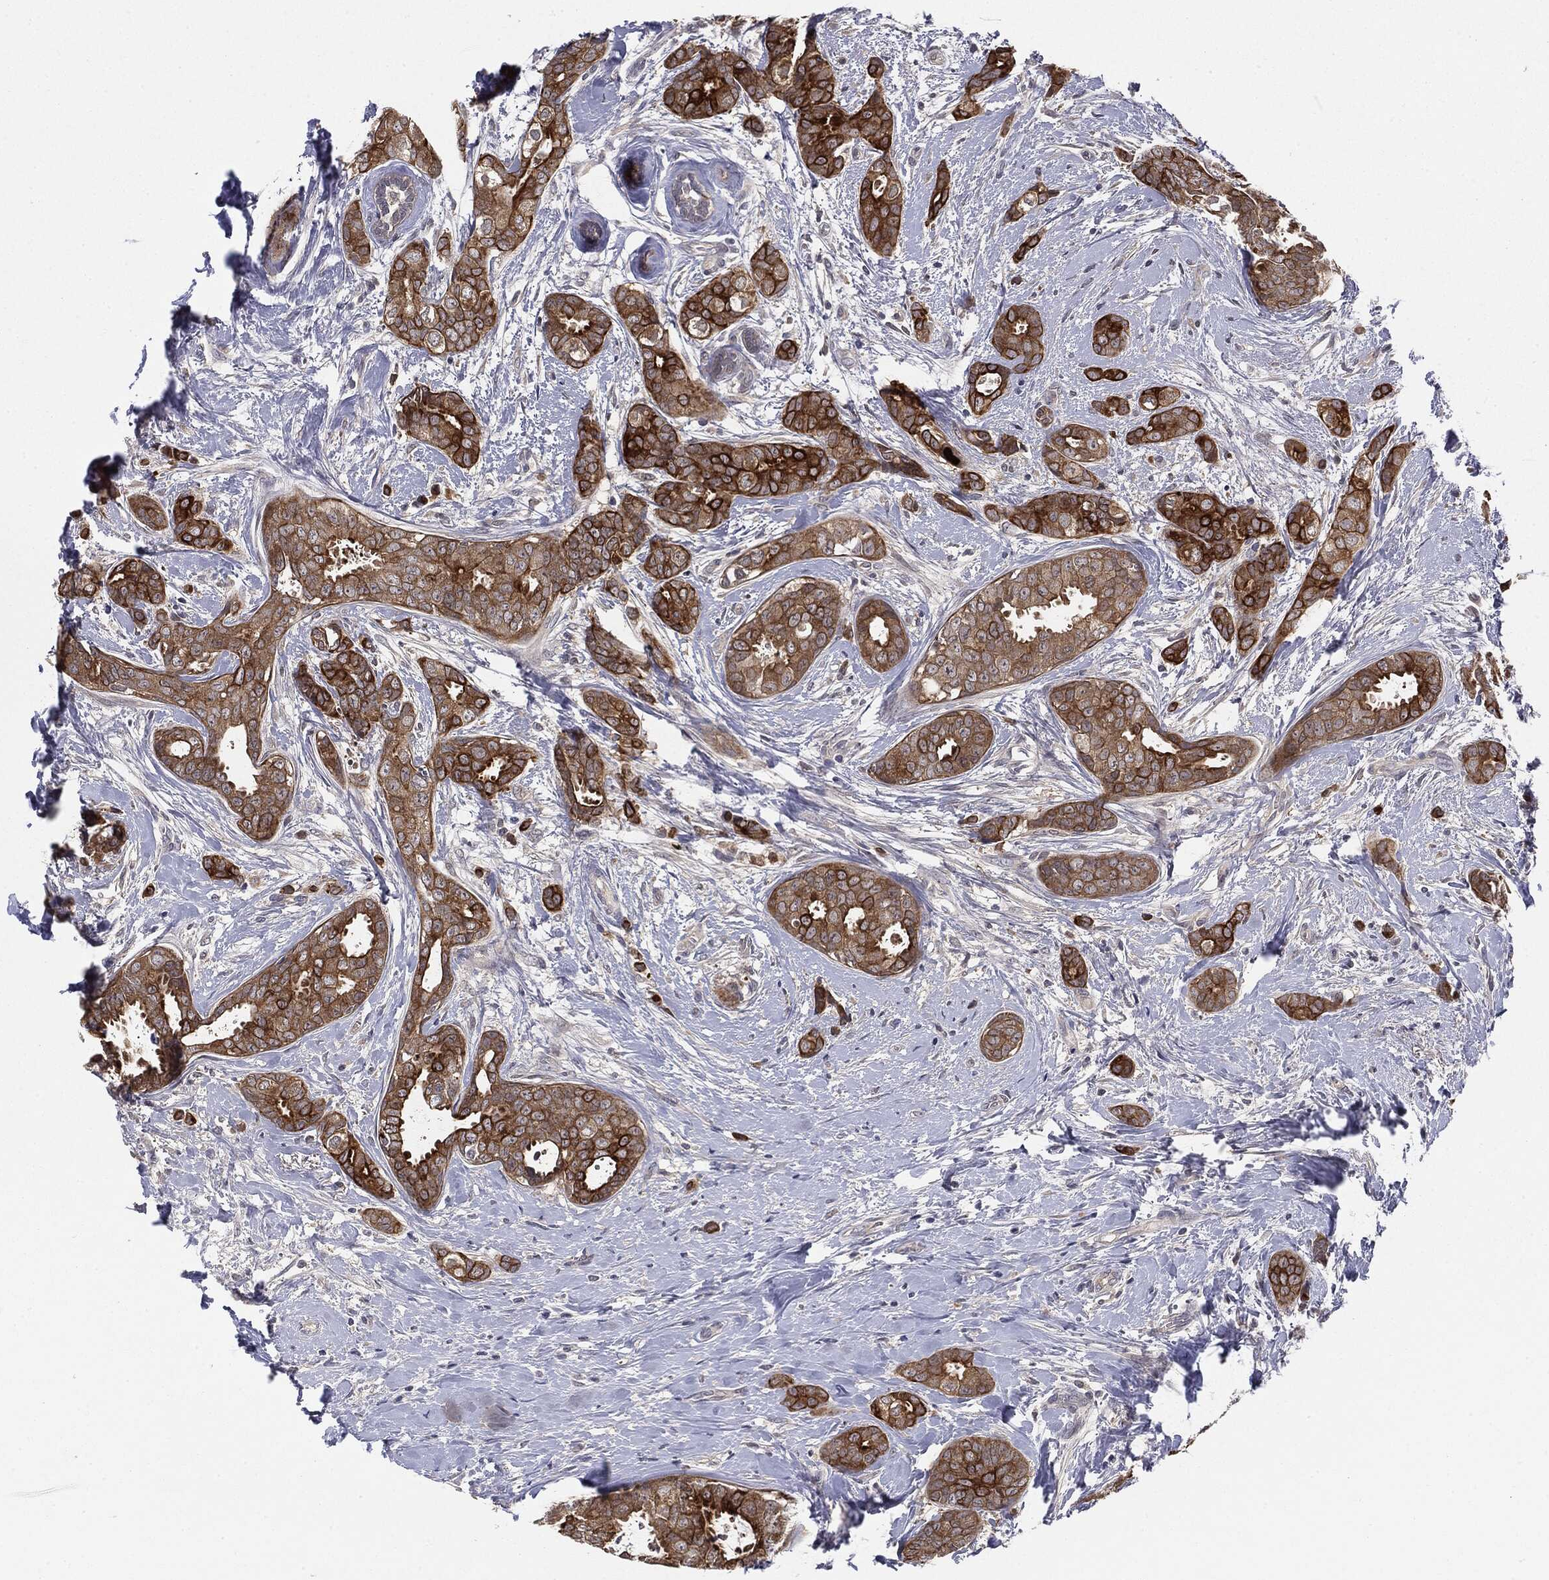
{"staining": {"intensity": "strong", "quantity": ">75%", "location": "cytoplasmic/membranous"}, "tissue": "breast cancer", "cell_type": "Tumor cells", "image_type": "cancer", "snomed": [{"axis": "morphology", "description": "Duct carcinoma"}, {"axis": "topography", "description": "Breast"}], "caption": "The image shows immunohistochemical staining of breast intraductal carcinoma. There is strong cytoplasmic/membranous staining is present in approximately >75% of tumor cells. (Stains: DAB in brown, nuclei in blue, Microscopy: brightfield microscopy at high magnification).", "gene": "KRT7", "patient": {"sex": "female", "age": 45}}